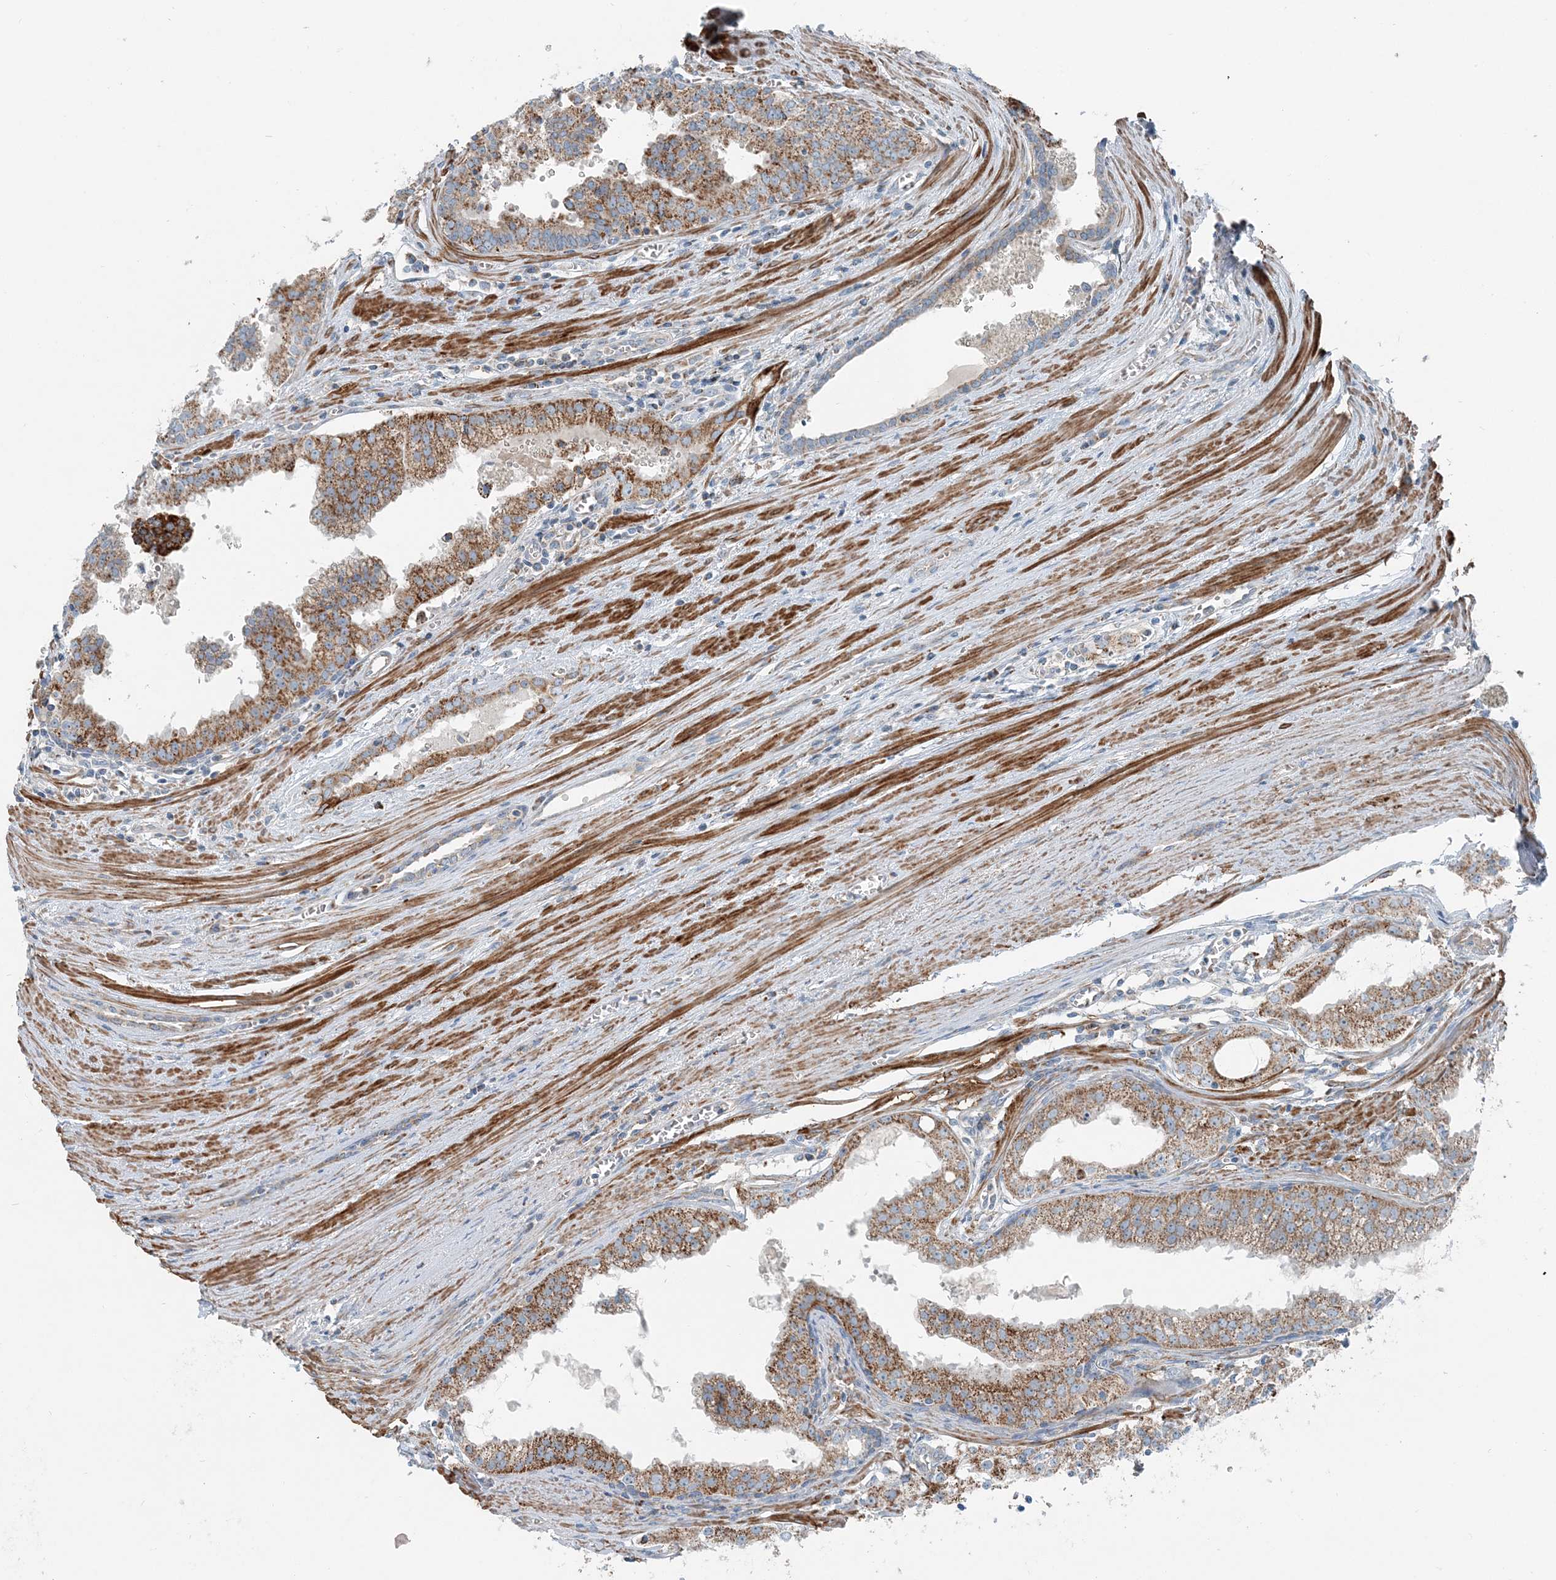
{"staining": {"intensity": "moderate", "quantity": ">75%", "location": "cytoplasmic/membranous"}, "tissue": "prostate cancer", "cell_type": "Tumor cells", "image_type": "cancer", "snomed": [{"axis": "morphology", "description": "Adenocarcinoma, High grade"}, {"axis": "topography", "description": "Prostate"}], "caption": "Protein analysis of prostate cancer (high-grade adenocarcinoma) tissue shows moderate cytoplasmic/membranous expression in about >75% of tumor cells.", "gene": "INTU", "patient": {"sex": "male", "age": 68}}